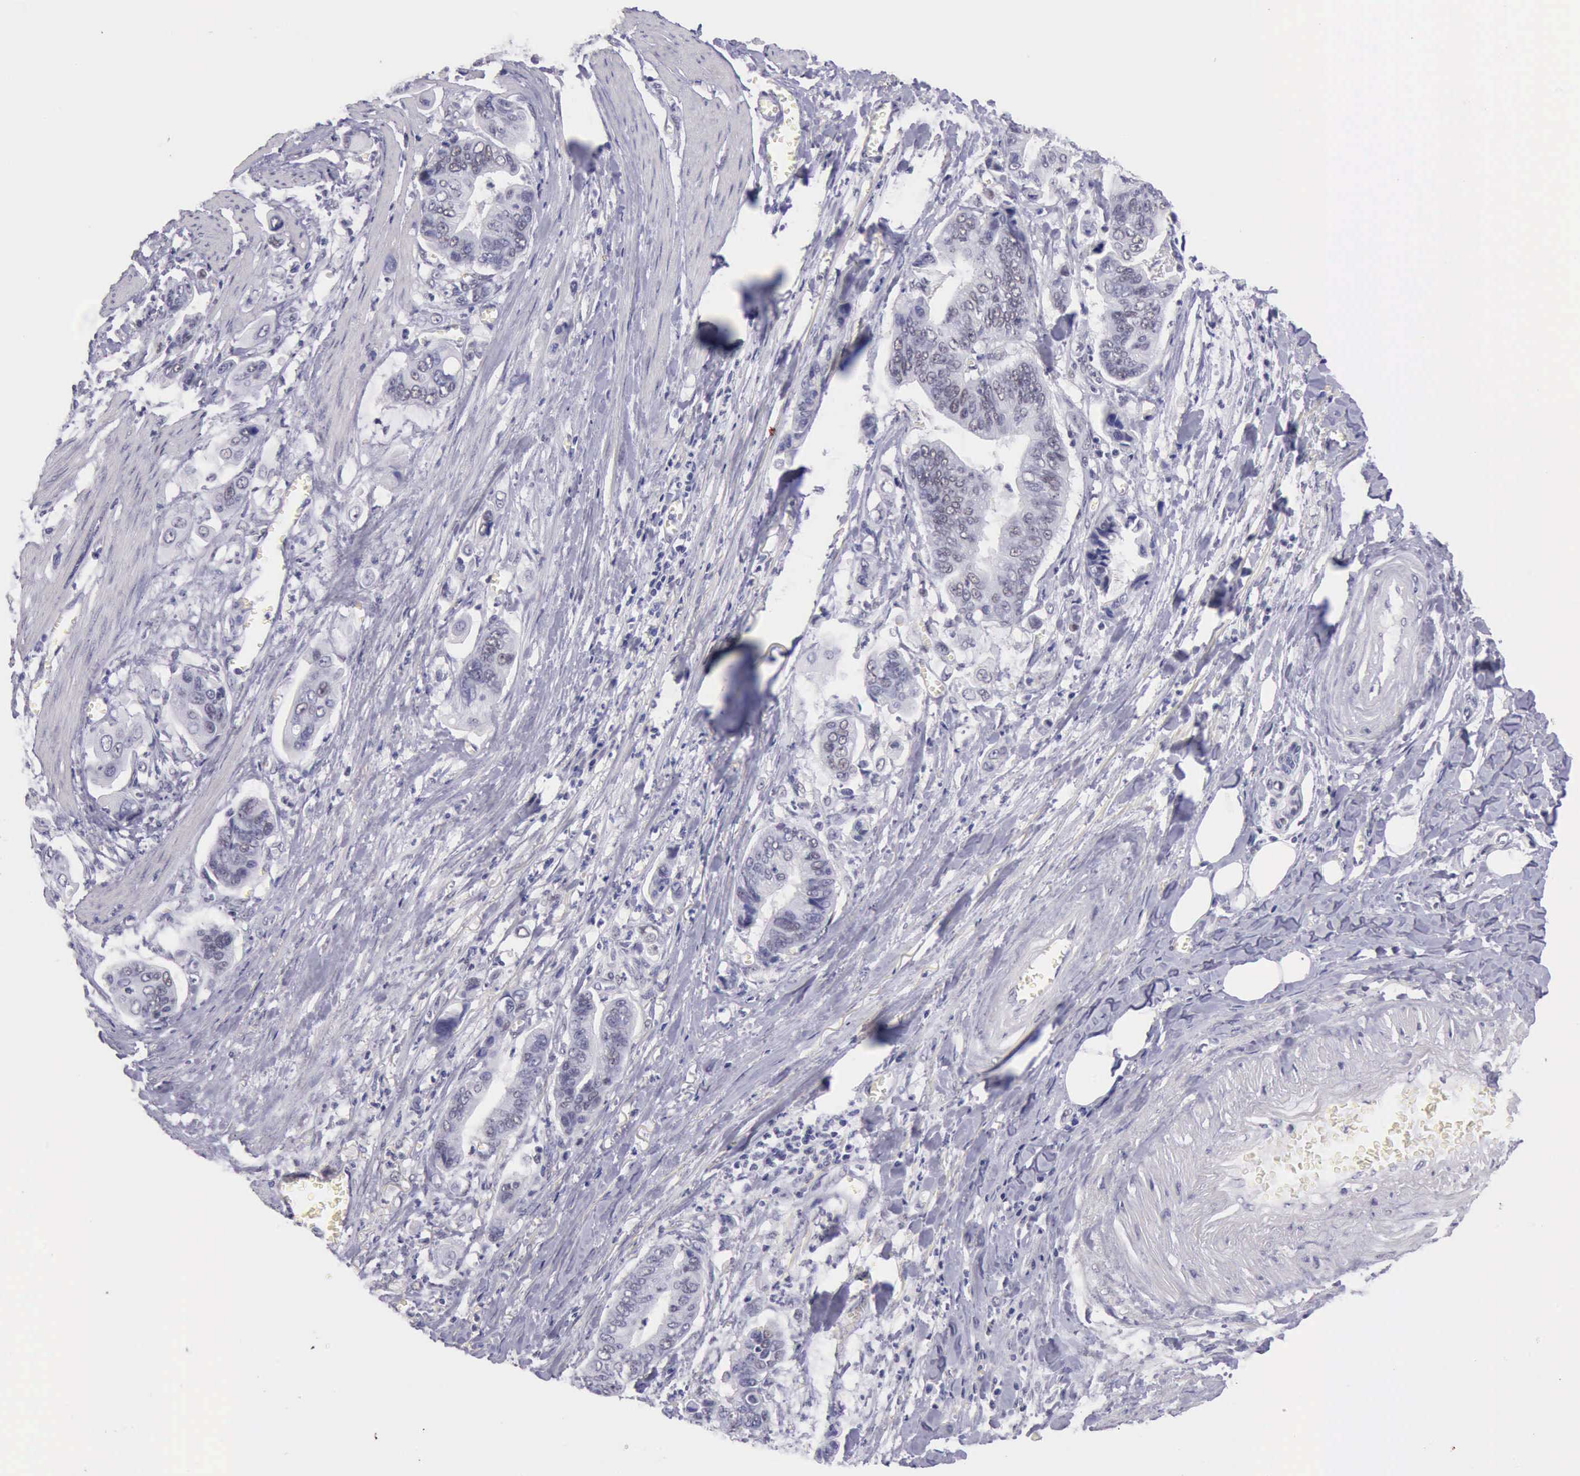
{"staining": {"intensity": "negative", "quantity": "none", "location": "none"}, "tissue": "stomach cancer", "cell_type": "Tumor cells", "image_type": "cancer", "snomed": [{"axis": "morphology", "description": "Adenocarcinoma, NOS"}, {"axis": "topography", "description": "Stomach, upper"}], "caption": "High magnification brightfield microscopy of stomach cancer stained with DAB (brown) and counterstained with hematoxylin (blue): tumor cells show no significant positivity.", "gene": "EP300", "patient": {"sex": "male", "age": 80}}